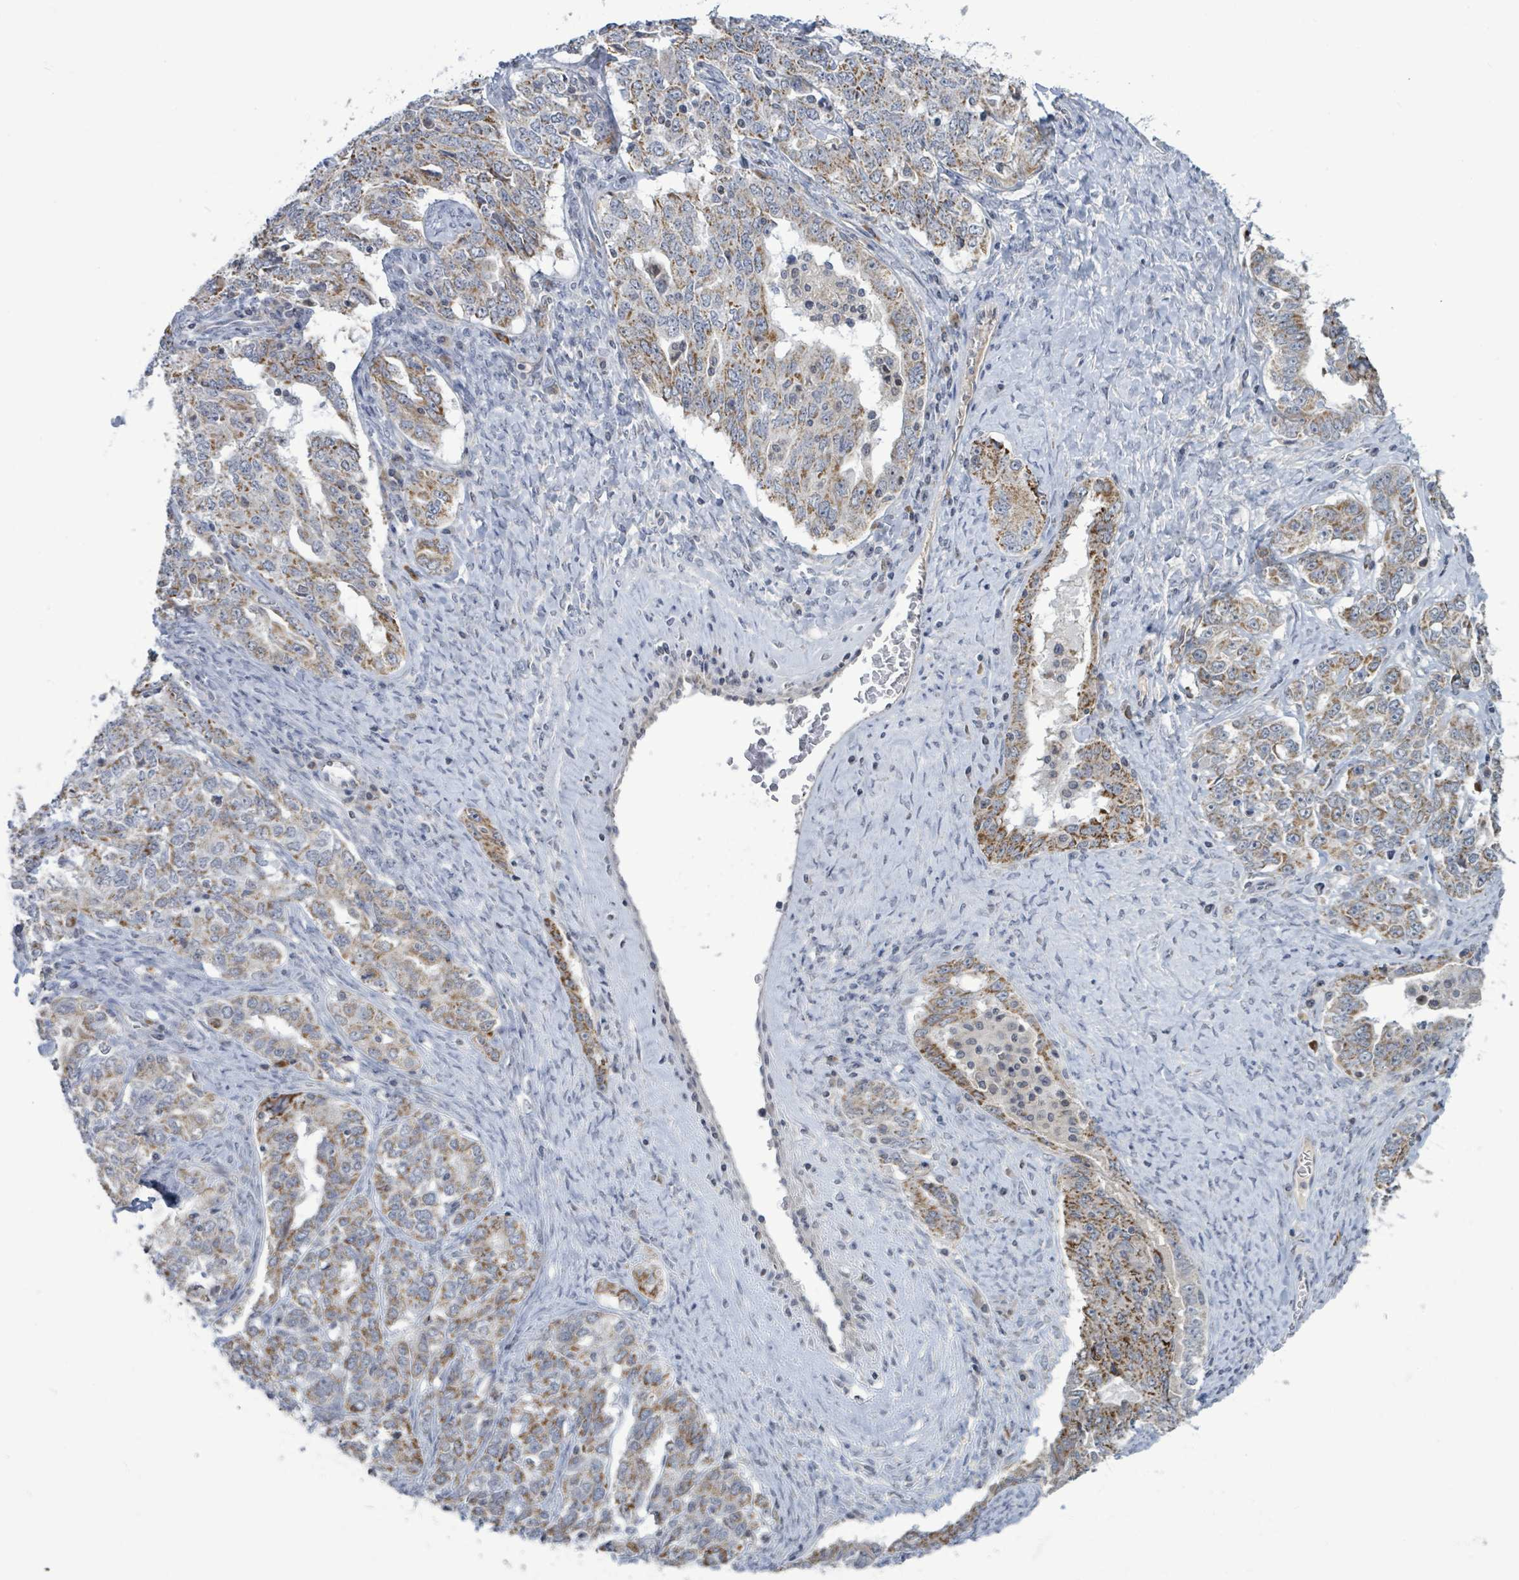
{"staining": {"intensity": "moderate", "quantity": ">75%", "location": "cytoplasmic/membranous"}, "tissue": "ovarian cancer", "cell_type": "Tumor cells", "image_type": "cancer", "snomed": [{"axis": "morphology", "description": "Carcinoma, endometroid"}, {"axis": "topography", "description": "Ovary"}], "caption": "Immunohistochemistry of human endometroid carcinoma (ovarian) demonstrates medium levels of moderate cytoplasmic/membranous staining in about >75% of tumor cells.", "gene": "COQ10B", "patient": {"sex": "female", "age": 62}}